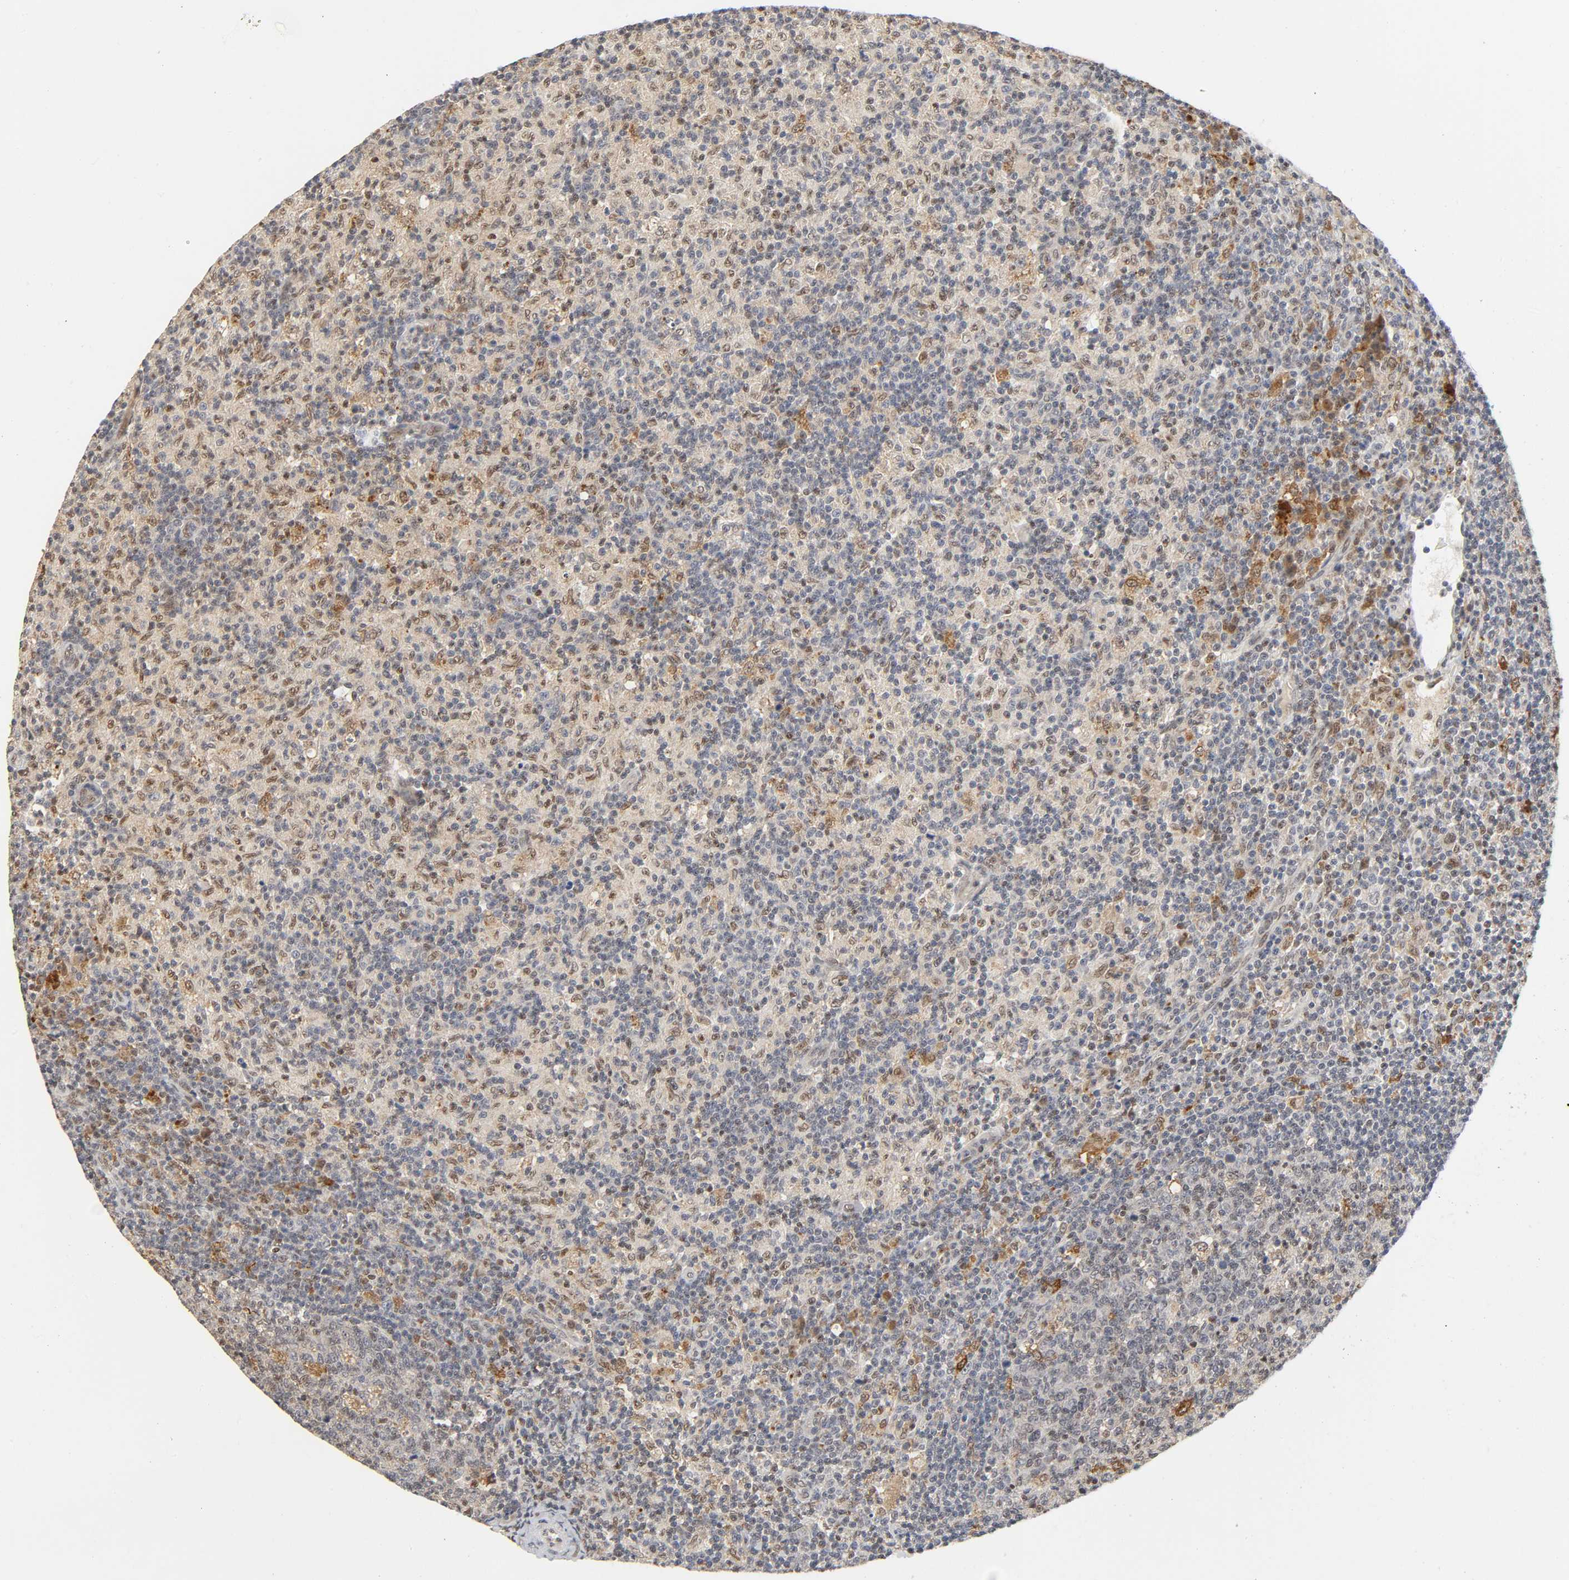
{"staining": {"intensity": "weak", "quantity": "<25%", "location": "cytoplasmic/membranous,nuclear"}, "tissue": "lymph node", "cell_type": "Germinal center cells", "image_type": "normal", "snomed": [{"axis": "morphology", "description": "Normal tissue, NOS"}, {"axis": "morphology", "description": "Inflammation, NOS"}, {"axis": "topography", "description": "Lymph node"}], "caption": "High power microscopy micrograph of an IHC photomicrograph of unremarkable lymph node, revealing no significant expression in germinal center cells.", "gene": "KAT2B", "patient": {"sex": "male", "age": 55}}